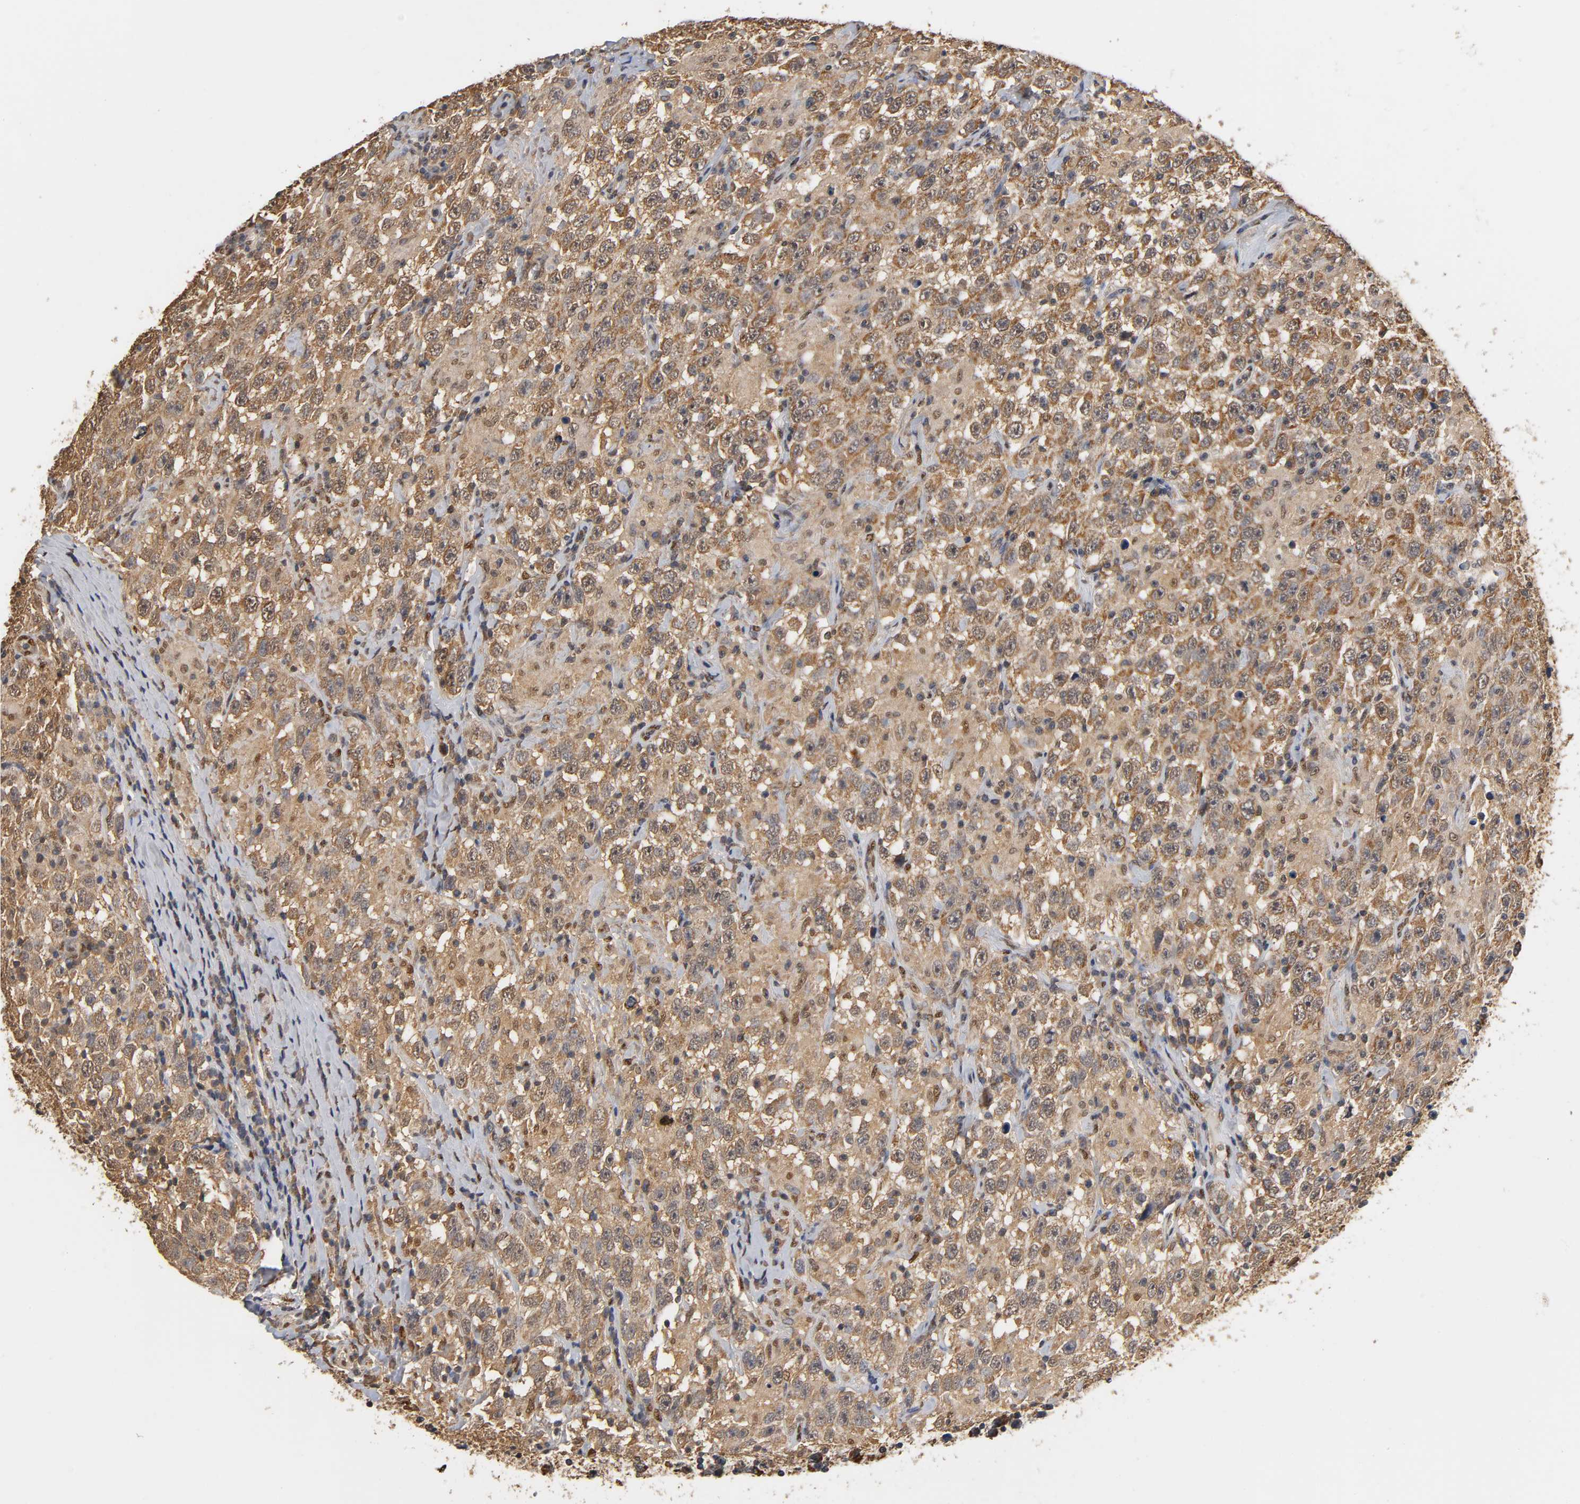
{"staining": {"intensity": "strong", "quantity": ">75%", "location": "cytoplasmic/membranous"}, "tissue": "testis cancer", "cell_type": "Tumor cells", "image_type": "cancer", "snomed": [{"axis": "morphology", "description": "Seminoma, NOS"}, {"axis": "topography", "description": "Testis"}], "caption": "High-magnification brightfield microscopy of testis cancer (seminoma) stained with DAB (3,3'-diaminobenzidine) (brown) and counterstained with hematoxylin (blue). tumor cells exhibit strong cytoplasmic/membranous expression is appreciated in about>75% of cells.", "gene": "PKN1", "patient": {"sex": "male", "age": 41}}